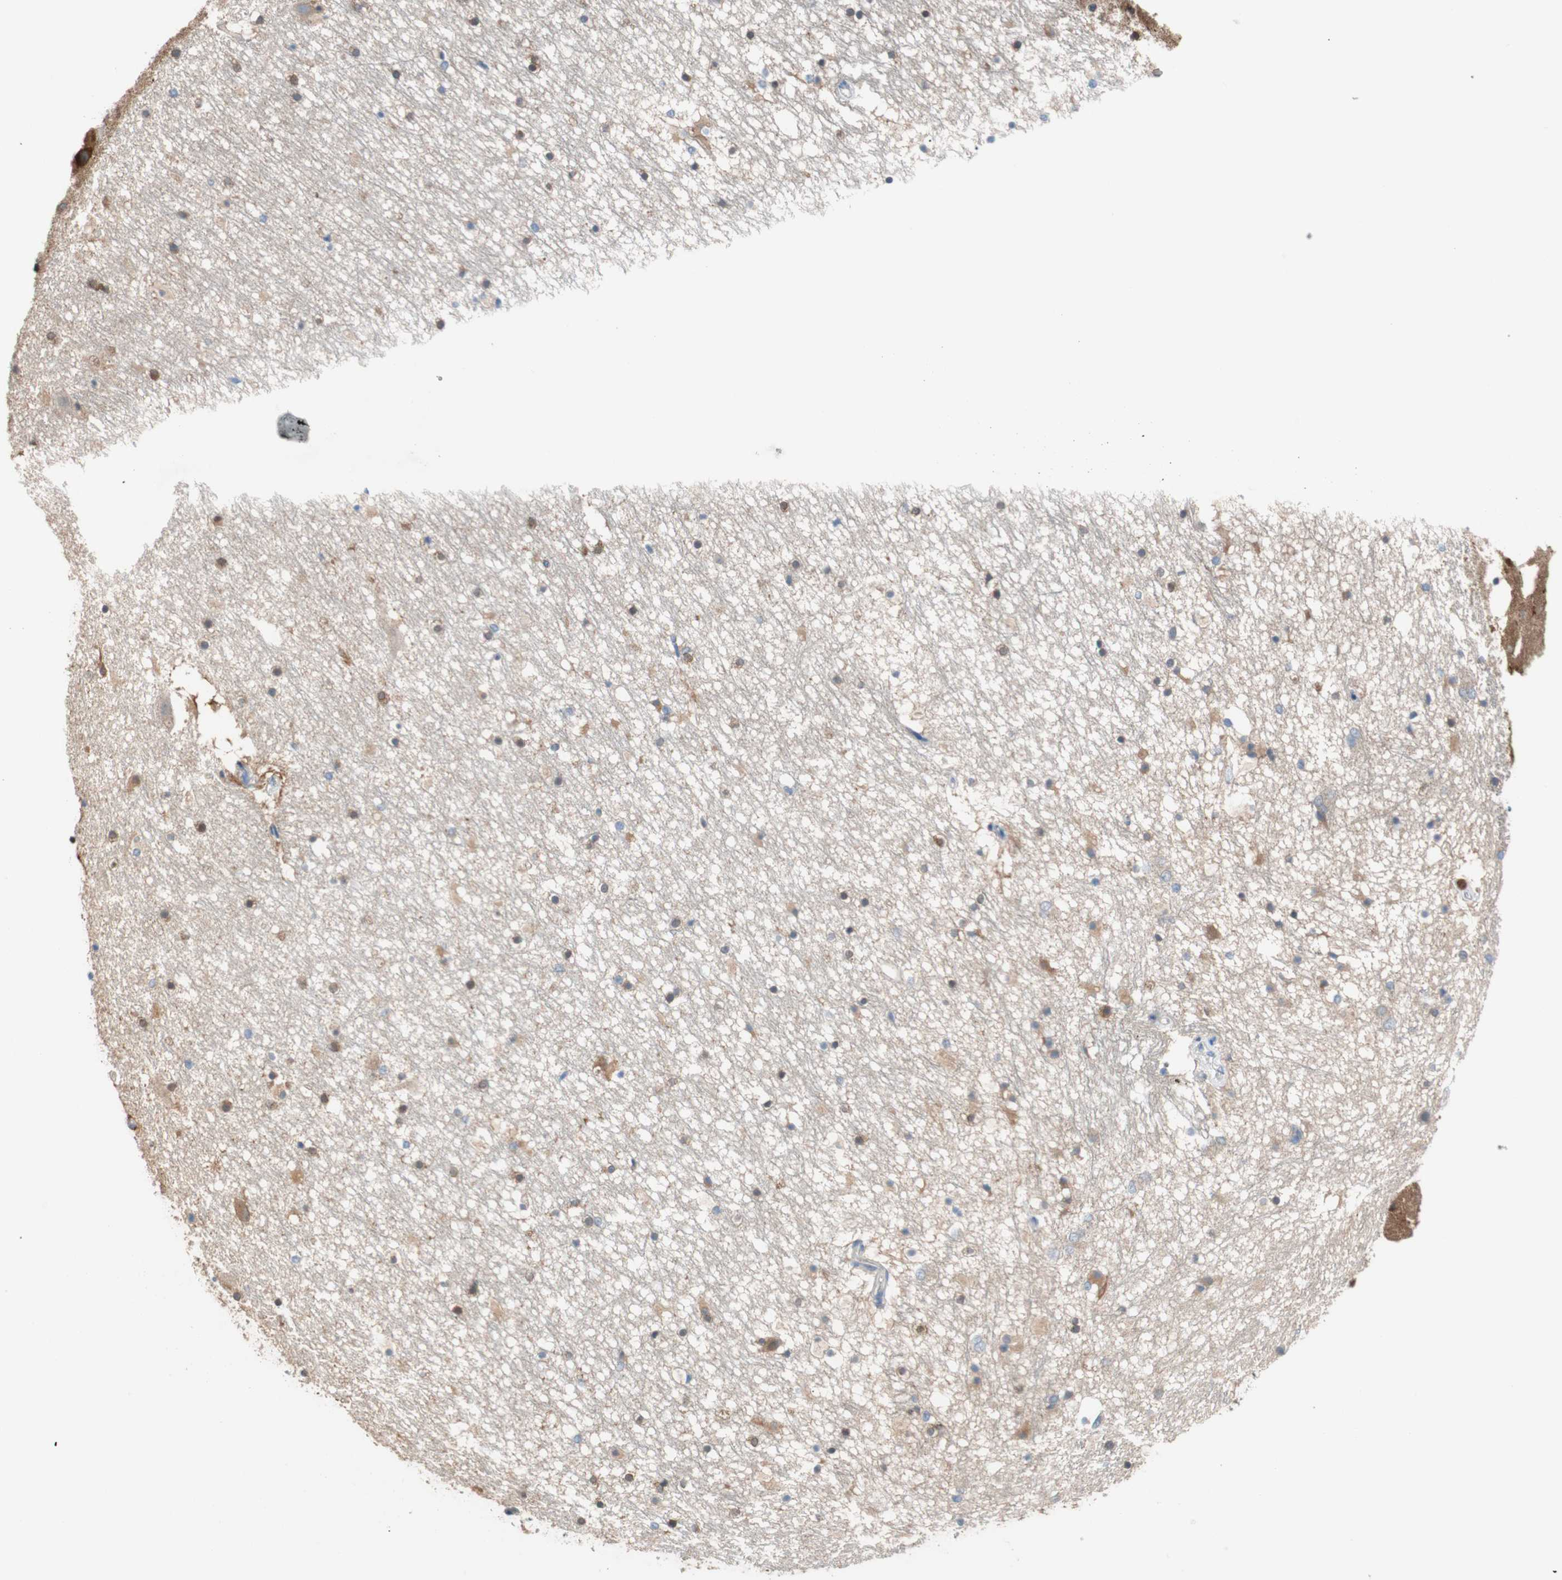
{"staining": {"intensity": "strong", "quantity": "<25%", "location": "cytoplasmic/membranous"}, "tissue": "hippocampus", "cell_type": "Glial cells", "image_type": "normal", "snomed": [{"axis": "morphology", "description": "Normal tissue, NOS"}, {"axis": "topography", "description": "Hippocampus"}], "caption": "Protein staining by immunohistochemistry displays strong cytoplasmic/membranous staining in about <25% of glial cells in unremarkable hippocampus.", "gene": "GLUL", "patient": {"sex": "male", "age": 45}}